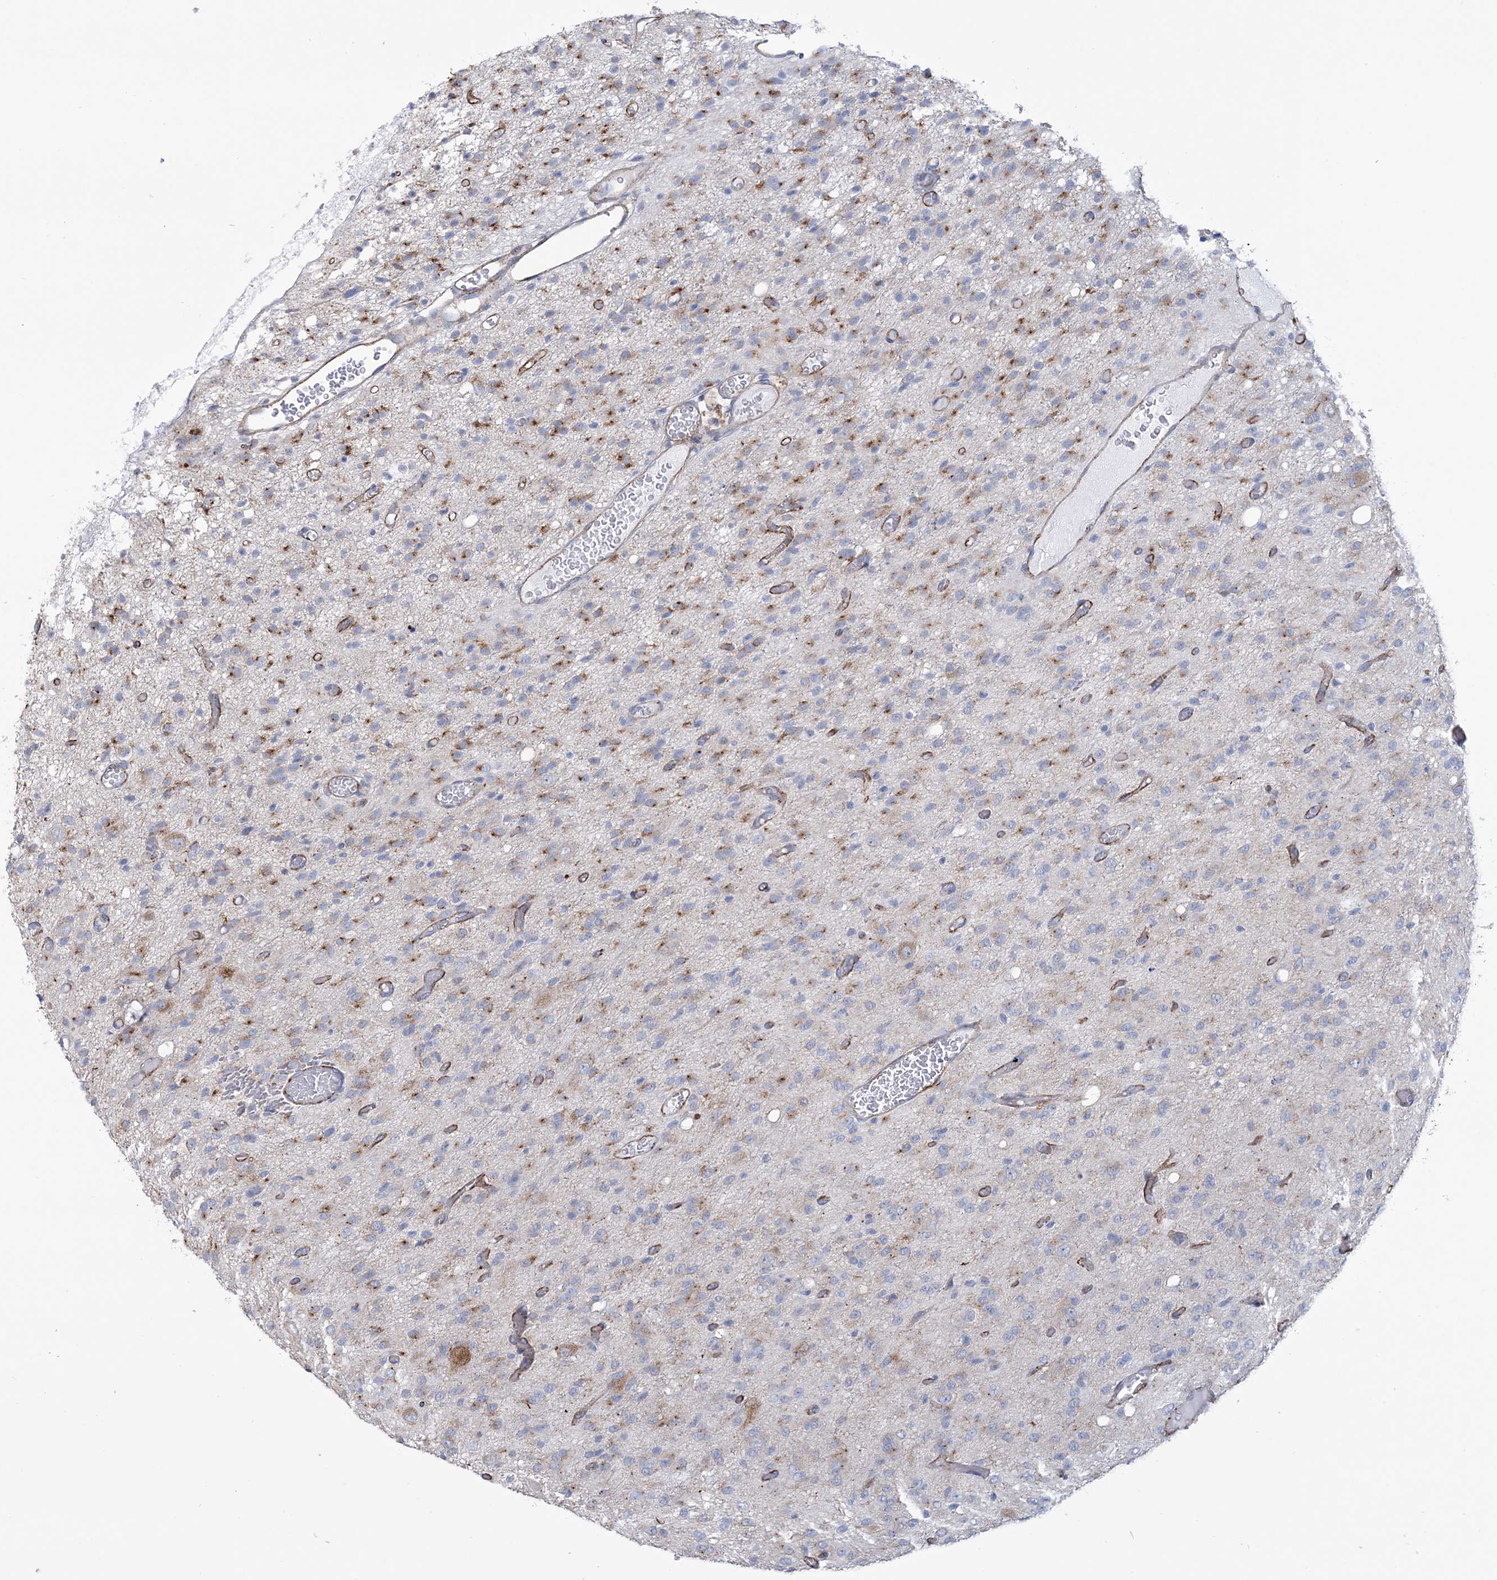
{"staining": {"intensity": "moderate", "quantity": ">75%", "location": "cytoplasmic/membranous"}, "tissue": "glioma", "cell_type": "Tumor cells", "image_type": "cancer", "snomed": [{"axis": "morphology", "description": "Glioma, malignant, High grade"}, {"axis": "topography", "description": "Brain"}], "caption": "Immunohistochemical staining of human glioma shows medium levels of moderate cytoplasmic/membranous staining in about >75% of tumor cells. Nuclei are stained in blue.", "gene": "RAB11FIP5", "patient": {"sex": "female", "age": 59}}